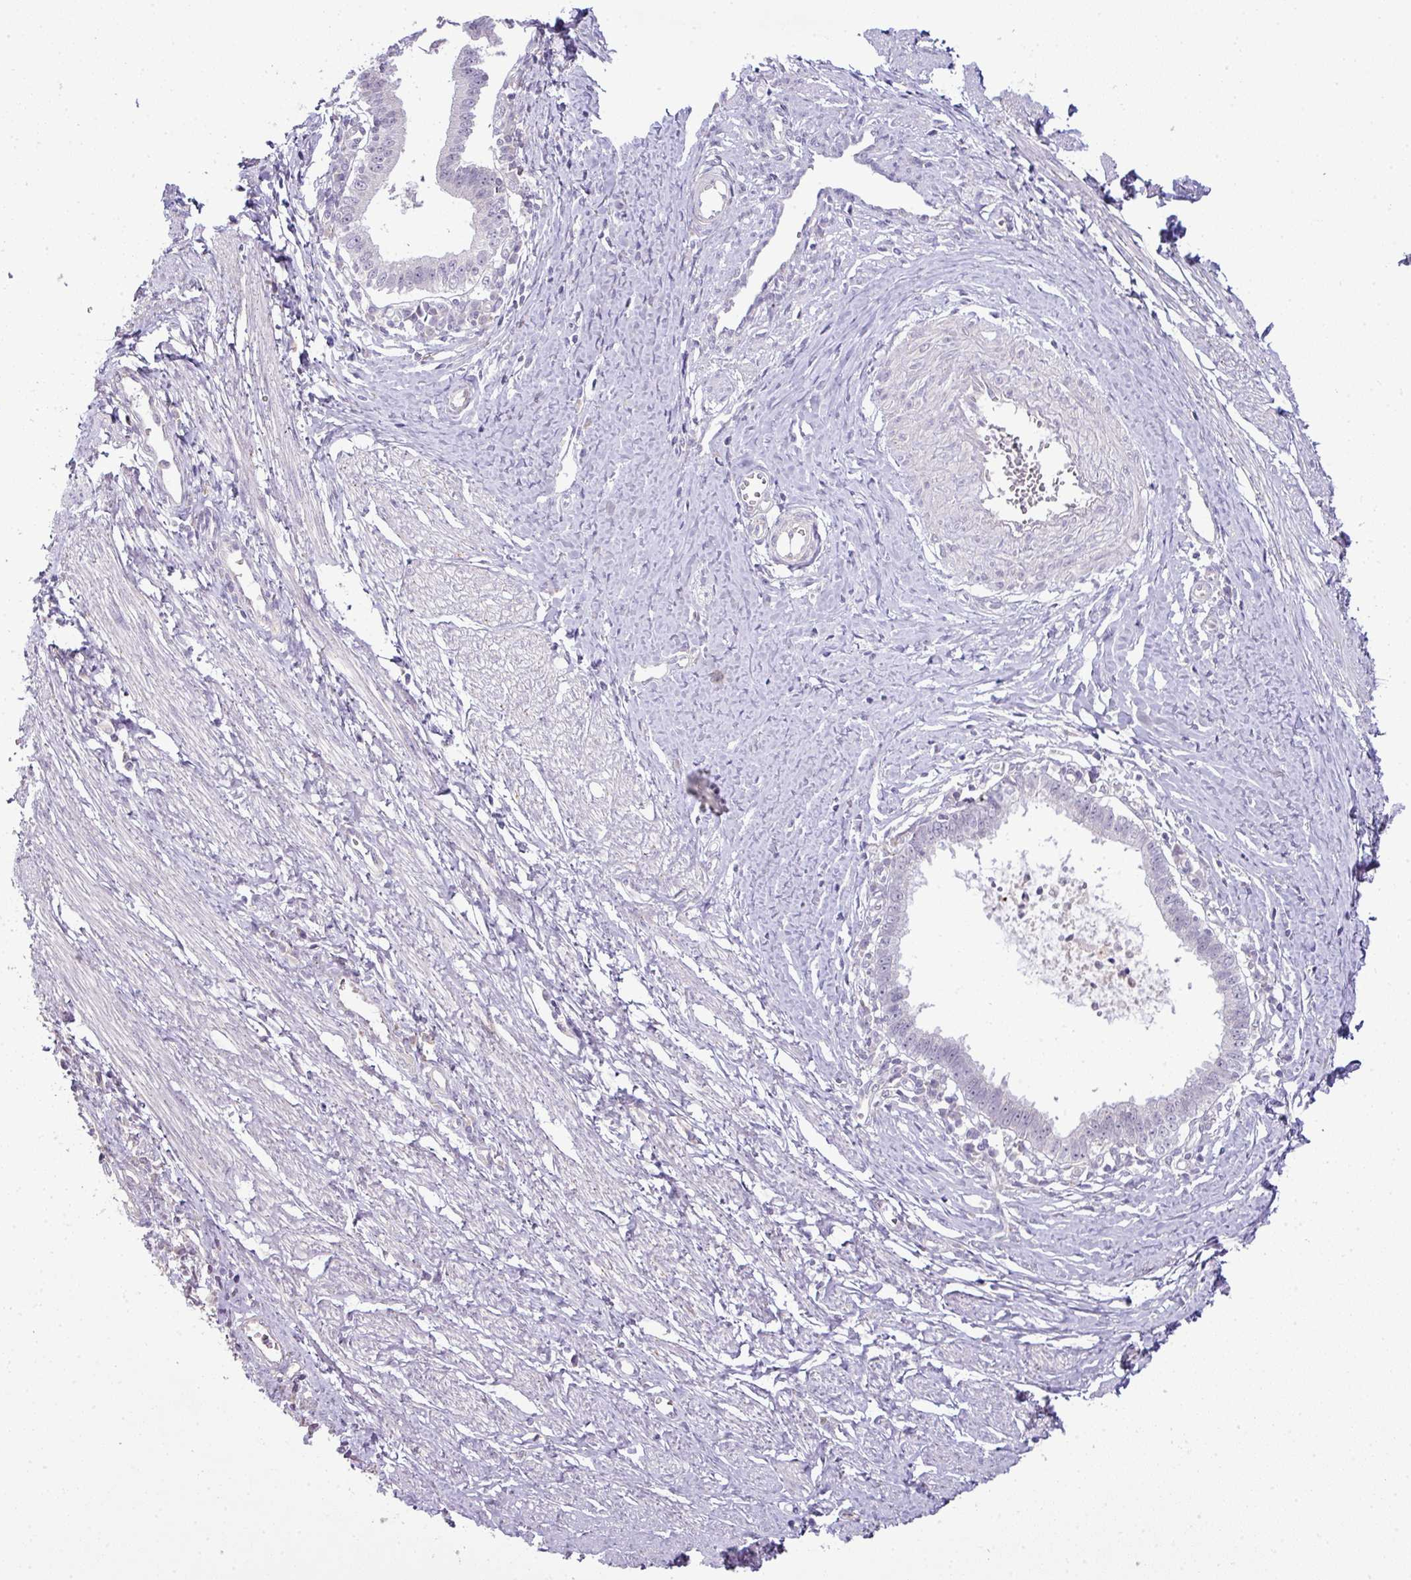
{"staining": {"intensity": "negative", "quantity": "none", "location": "none"}, "tissue": "cervical cancer", "cell_type": "Tumor cells", "image_type": "cancer", "snomed": [{"axis": "morphology", "description": "Adenocarcinoma, NOS"}, {"axis": "topography", "description": "Cervix"}], "caption": "This micrograph is of cervical cancer (adenocarcinoma) stained with immunohistochemistry to label a protein in brown with the nuclei are counter-stained blue. There is no expression in tumor cells.", "gene": "HBEGF", "patient": {"sex": "female", "age": 36}}